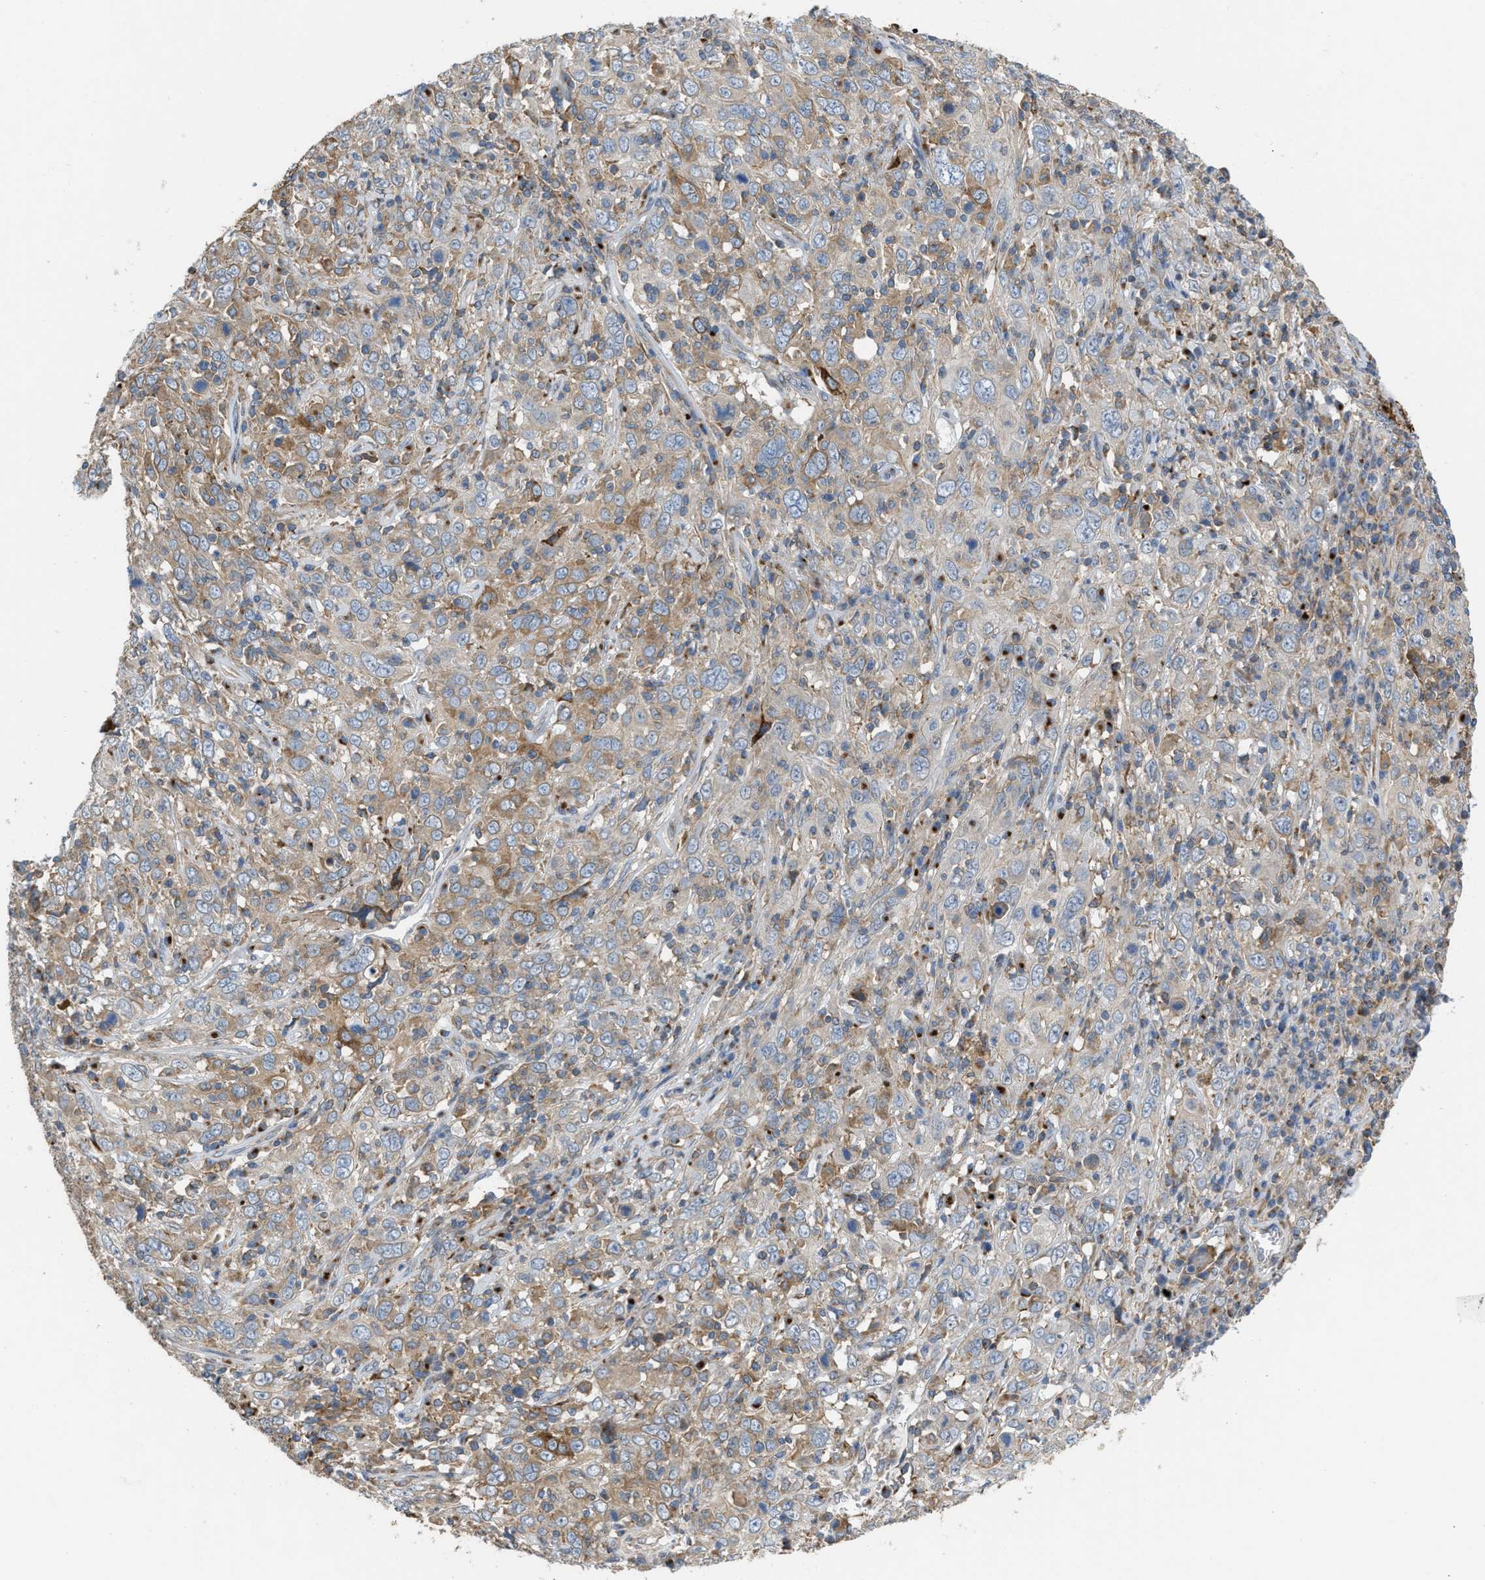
{"staining": {"intensity": "weak", "quantity": "25%-75%", "location": "cytoplasmic/membranous"}, "tissue": "cervical cancer", "cell_type": "Tumor cells", "image_type": "cancer", "snomed": [{"axis": "morphology", "description": "Squamous cell carcinoma, NOS"}, {"axis": "topography", "description": "Cervix"}], "caption": "Squamous cell carcinoma (cervical) was stained to show a protein in brown. There is low levels of weak cytoplasmic/membranous expression in approximately 25%-75% of tumor cells.", "gene": "DIPK1A", "patient": {"sex": "female", "age": 46}}